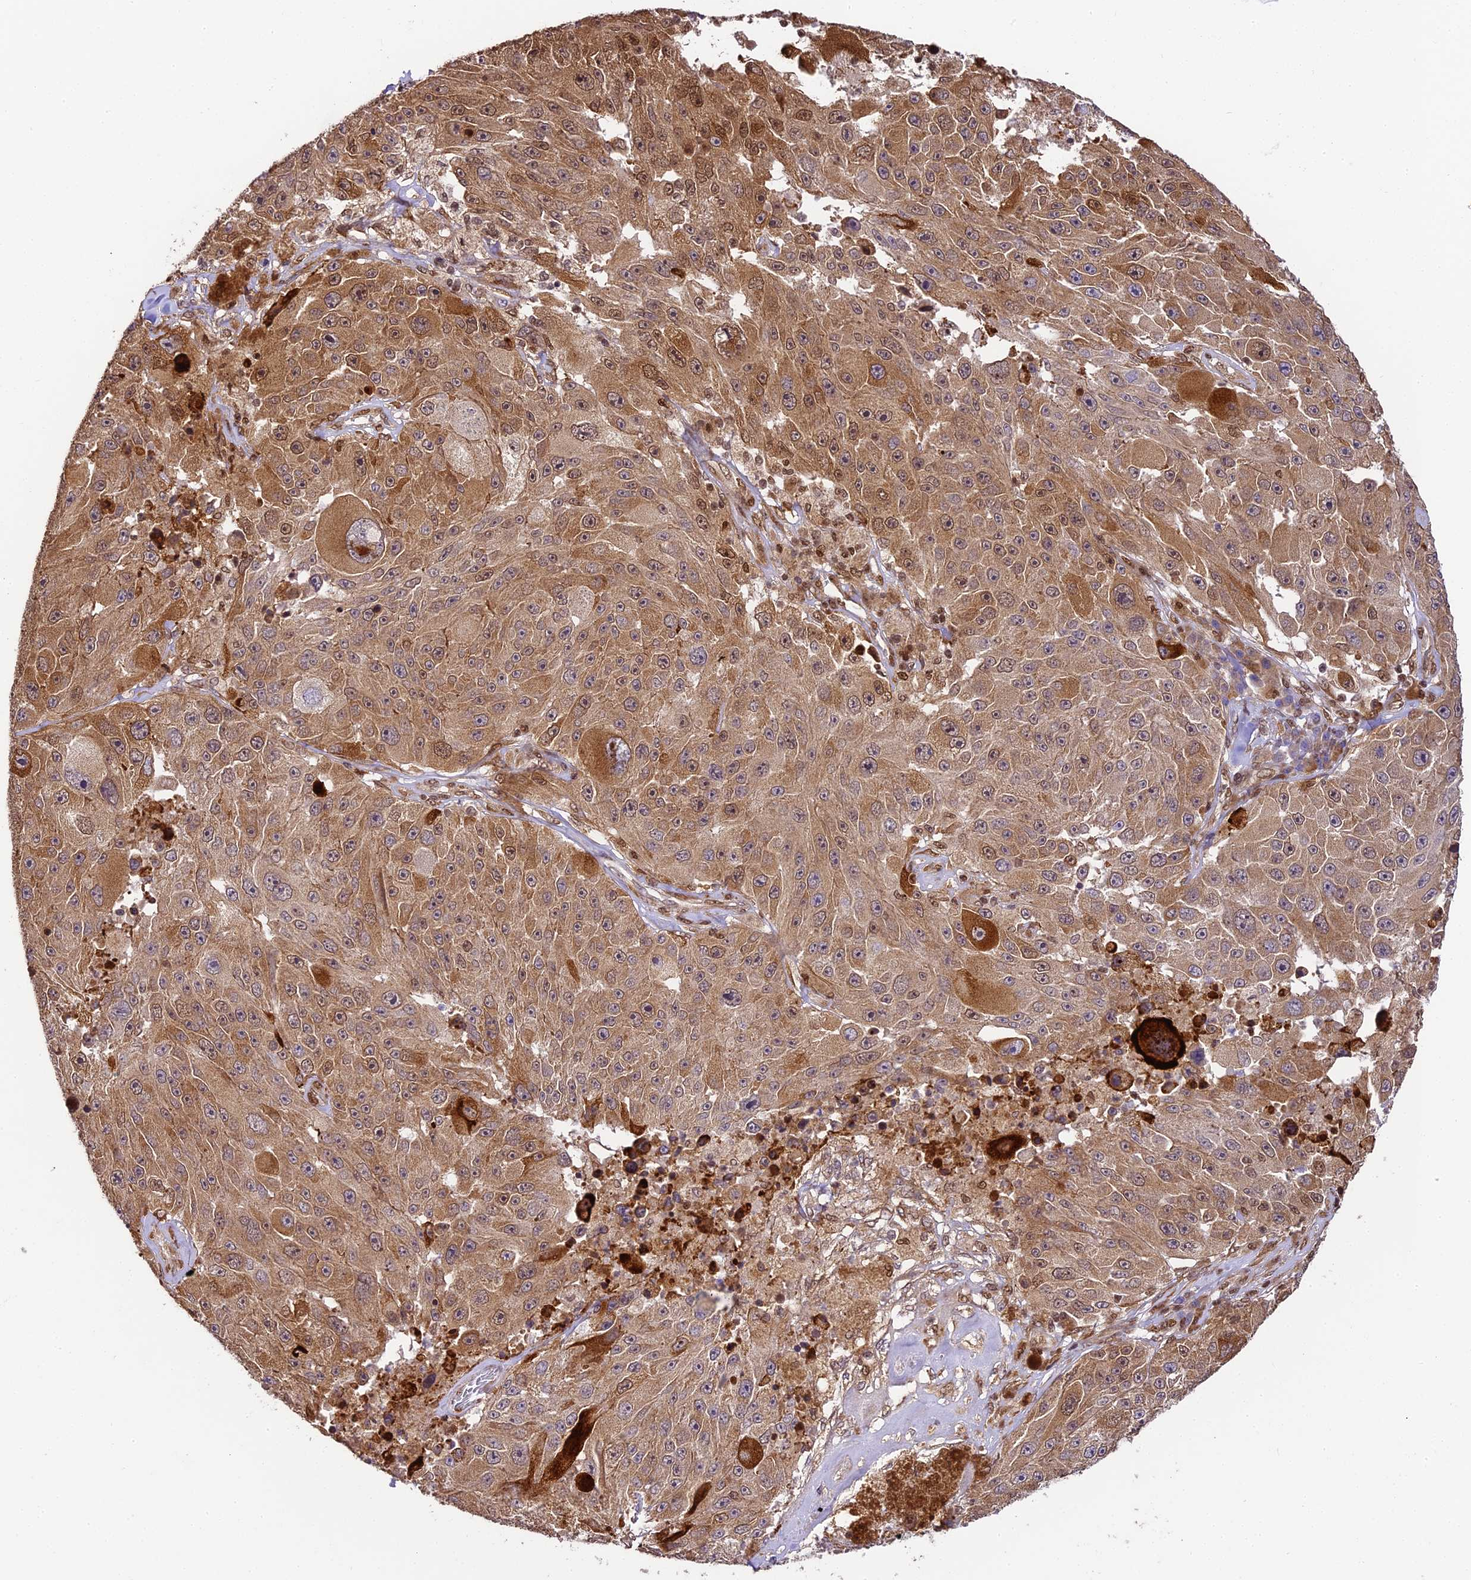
{"staining": {"intensity": "moderate", "quantity": ">75%", "location": "cytoplasmic/membranous"}, "tissue": "melanoma", "cell_type": "Tumor cells", "image_type": "cancer", "snomed": [{"axis": "morphology", "description": "Malignant melanoma, Metastatic site"}, {"axis": "topography", "description": "Lymph node"}], "caption": "Melanoma stained with DAB (3,3'-diaminobenzidine) immunohistochemistry (IHC) displays medium levels of moderate cytoplasmic/membranous staining in approximately >75% of tumor cells.", "gene": "TRIM22", "patient": {"sex": "male", "age": 62}}